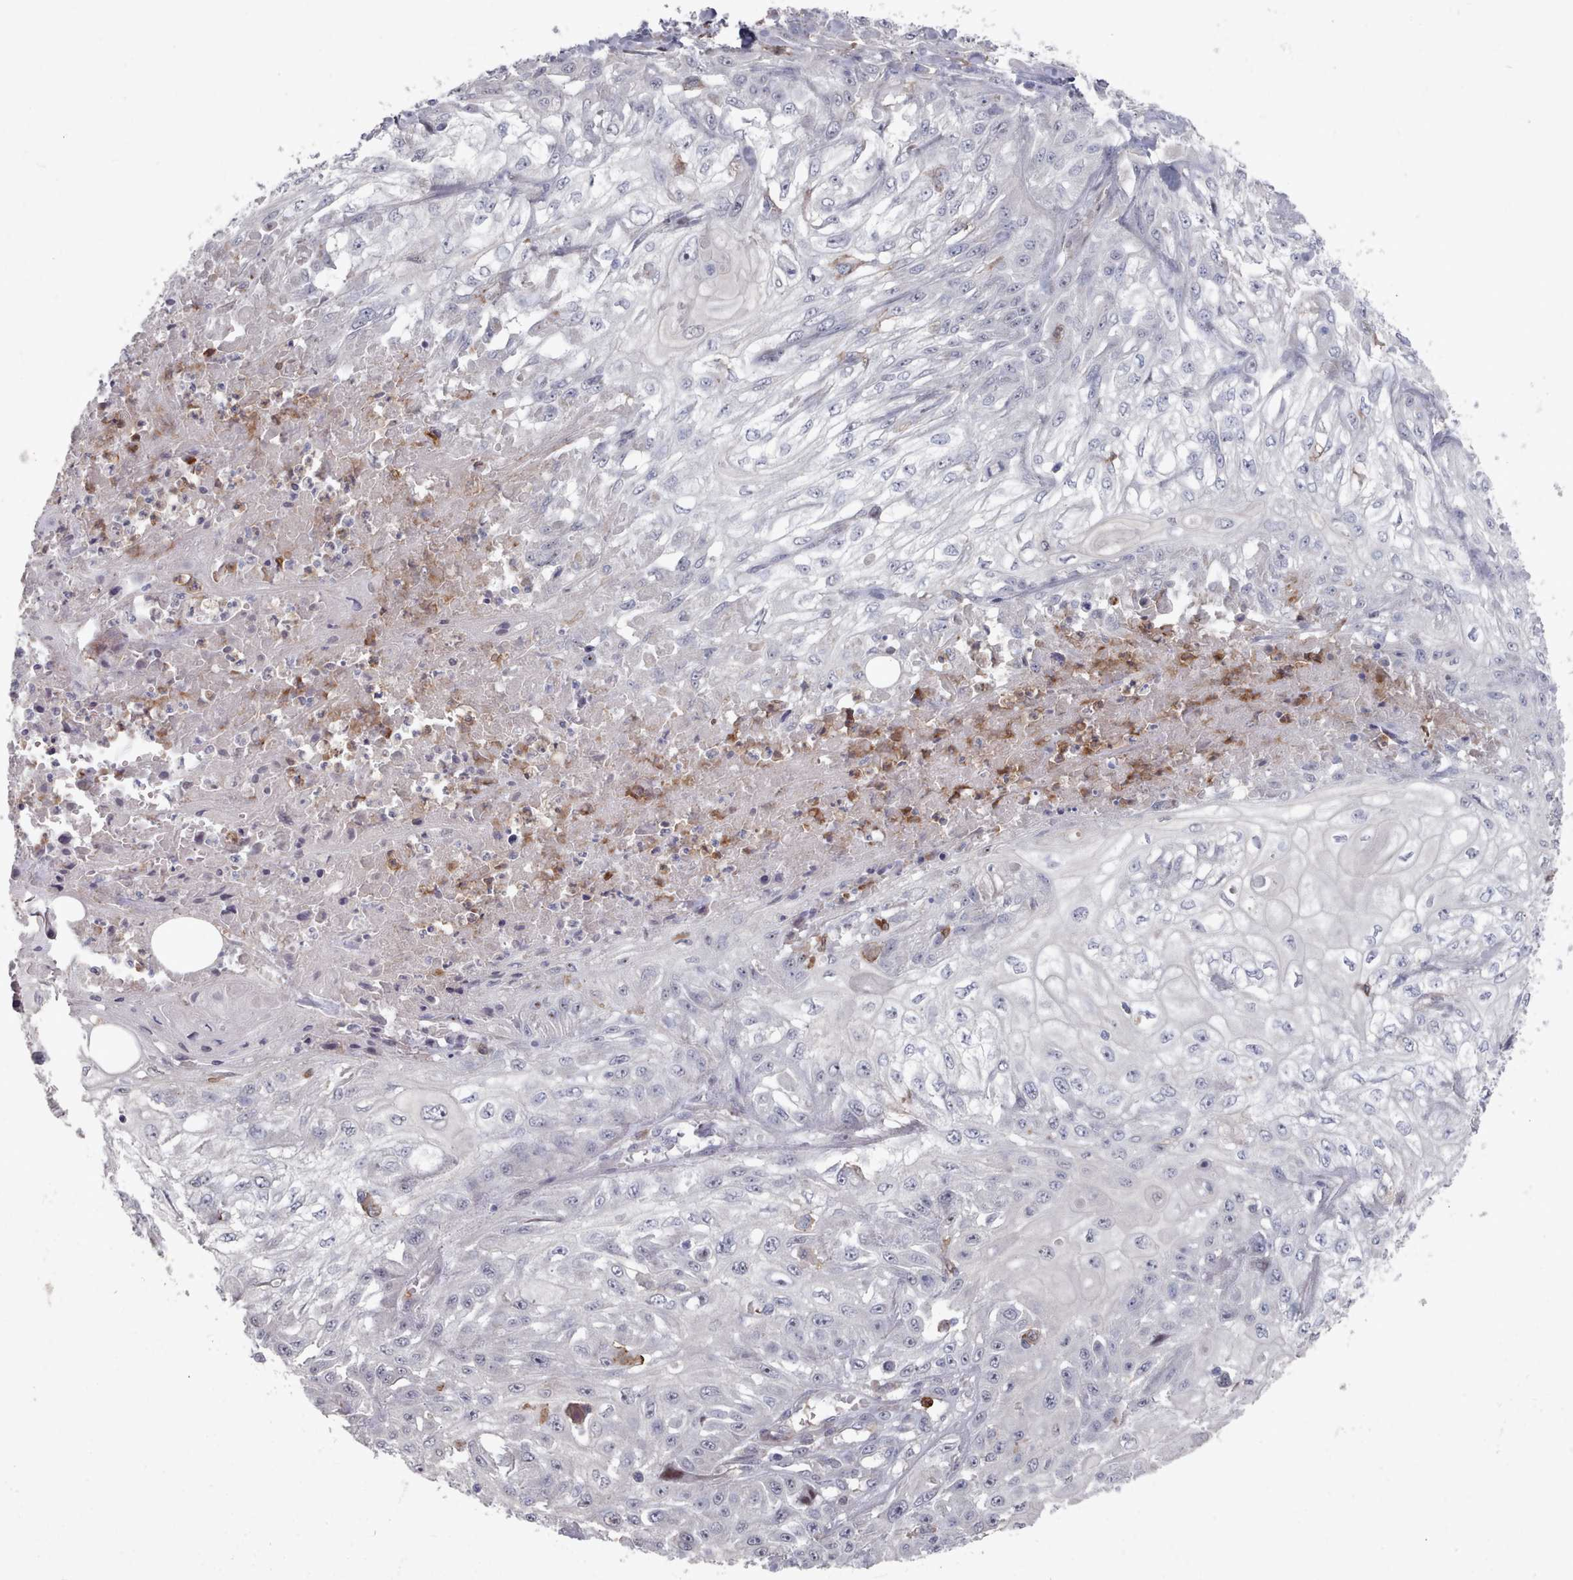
{"staining": {"intensity": "negative", "quantity": "none", "location": "none"}, "tissue": "skin cancer", "cell_type": "Tumor cells", "image_type": "cancer", "snomed": [{"axis": "morphology", "description": "Squamous cell carcinoma, NOS"}, {"axis": "morphology", "description": "Squamous cell carcinoma, metastatic, NOS"}, {"axis": "topography", "description": "Skin"}, {"axis": "topography", "description": "Lymph node"}], "caption": "Human skin cancer stained for a protein using IHC shows no positivity in tumor cells.", "gene": "COL8A2", "patient": {"sex": "male", "age": 75}}